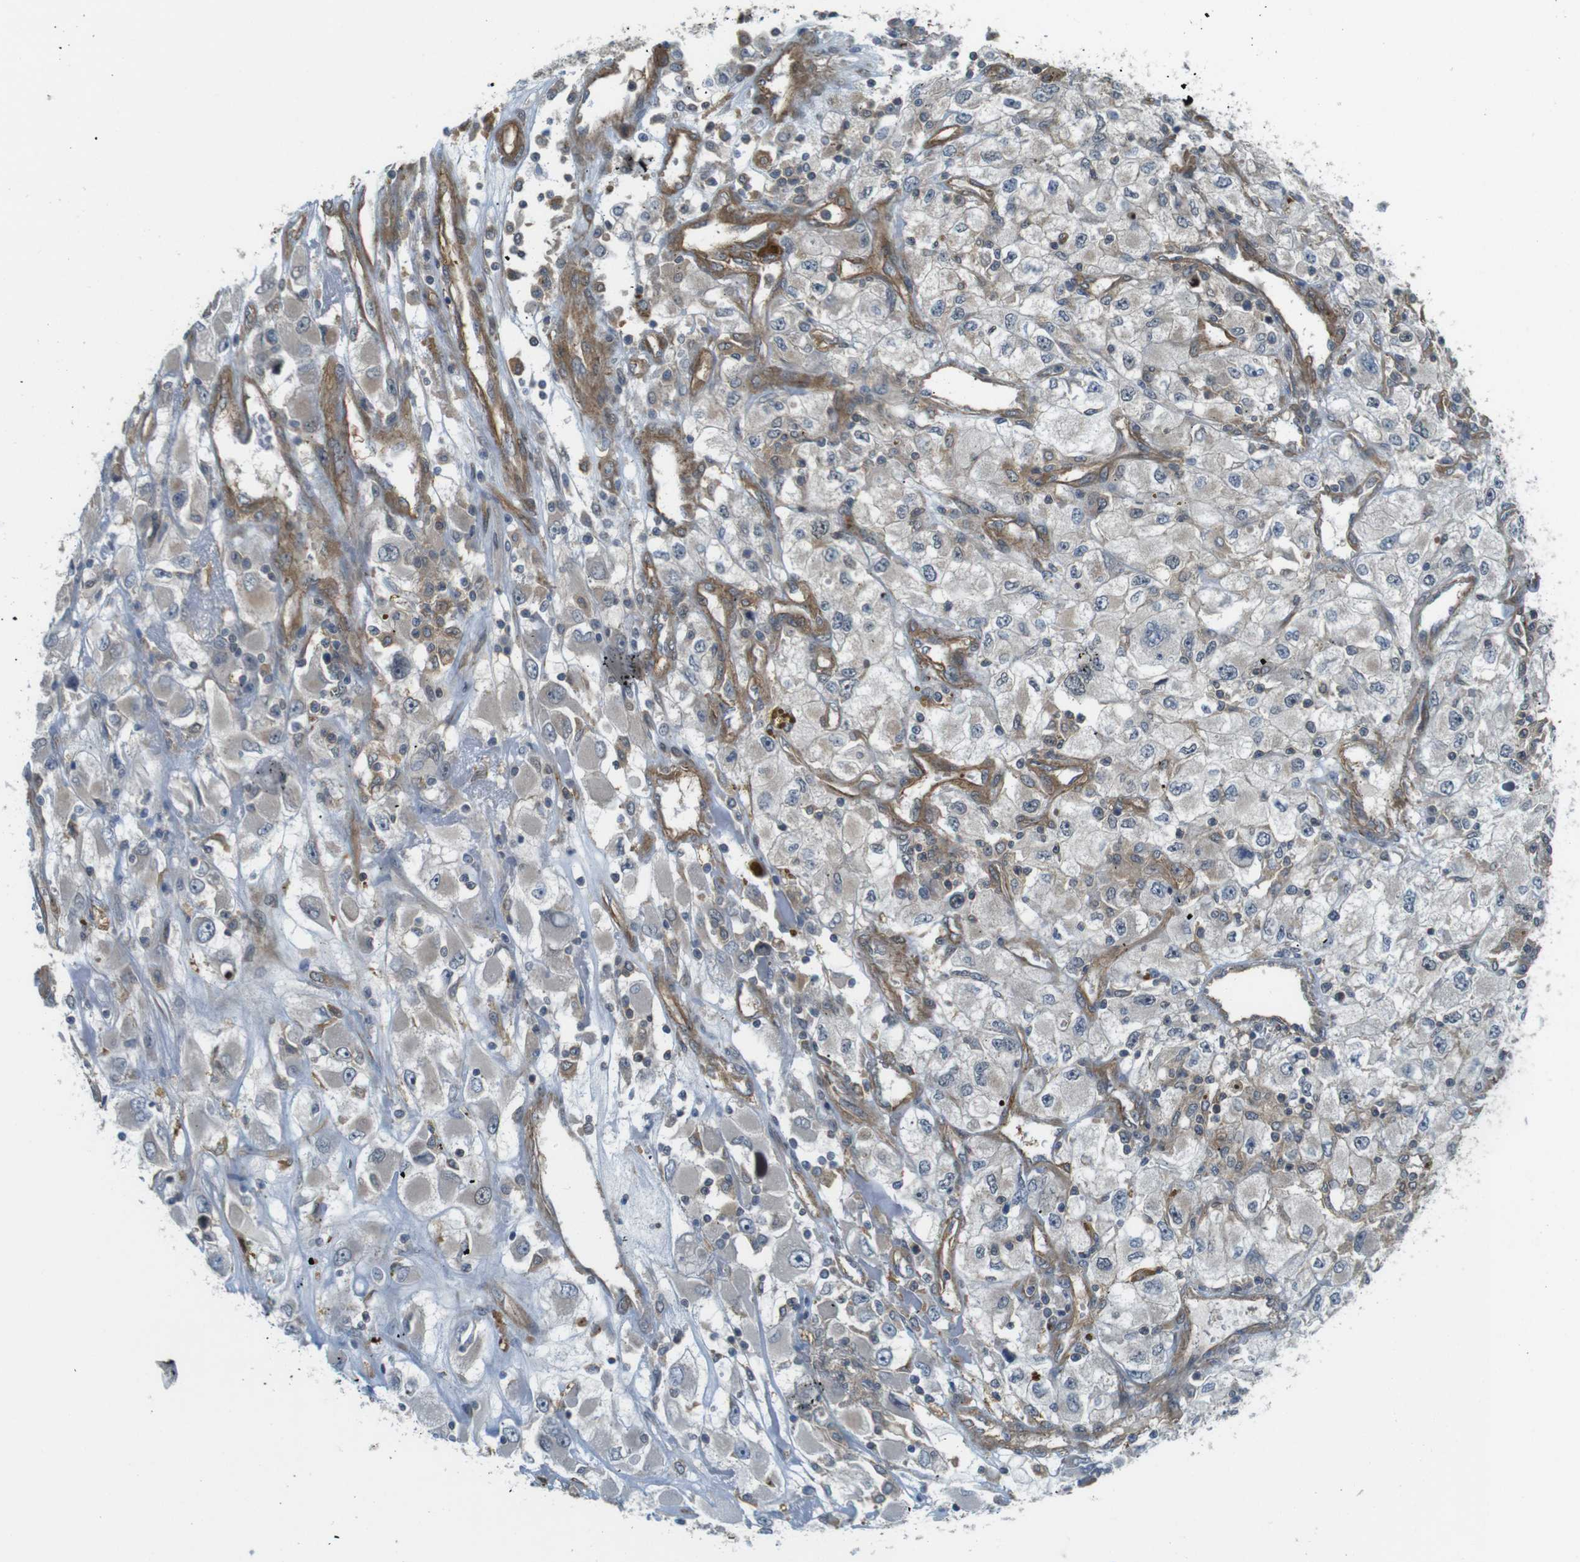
{"staining": {"intensity": "moderate", "quantity": "<25%", "location": "cytoplasmic/membranous"}, "tissue": "renal cancer", "cell_type": "Tumor cells", "image_type": "cancer", "snomed": [{"axis": "morphology", "description": "Adenocarcinoma, NOS"}, {"axis": "topography", "description": "Kidney"}], "caption": "Renal cancer stained with a brown dye demonstrates moderate cytoplasmic/membranous positive positivity in about <25% of tumor cells.", "gene": "TSC1", "patient": {"sex": "female", "age": 52}}